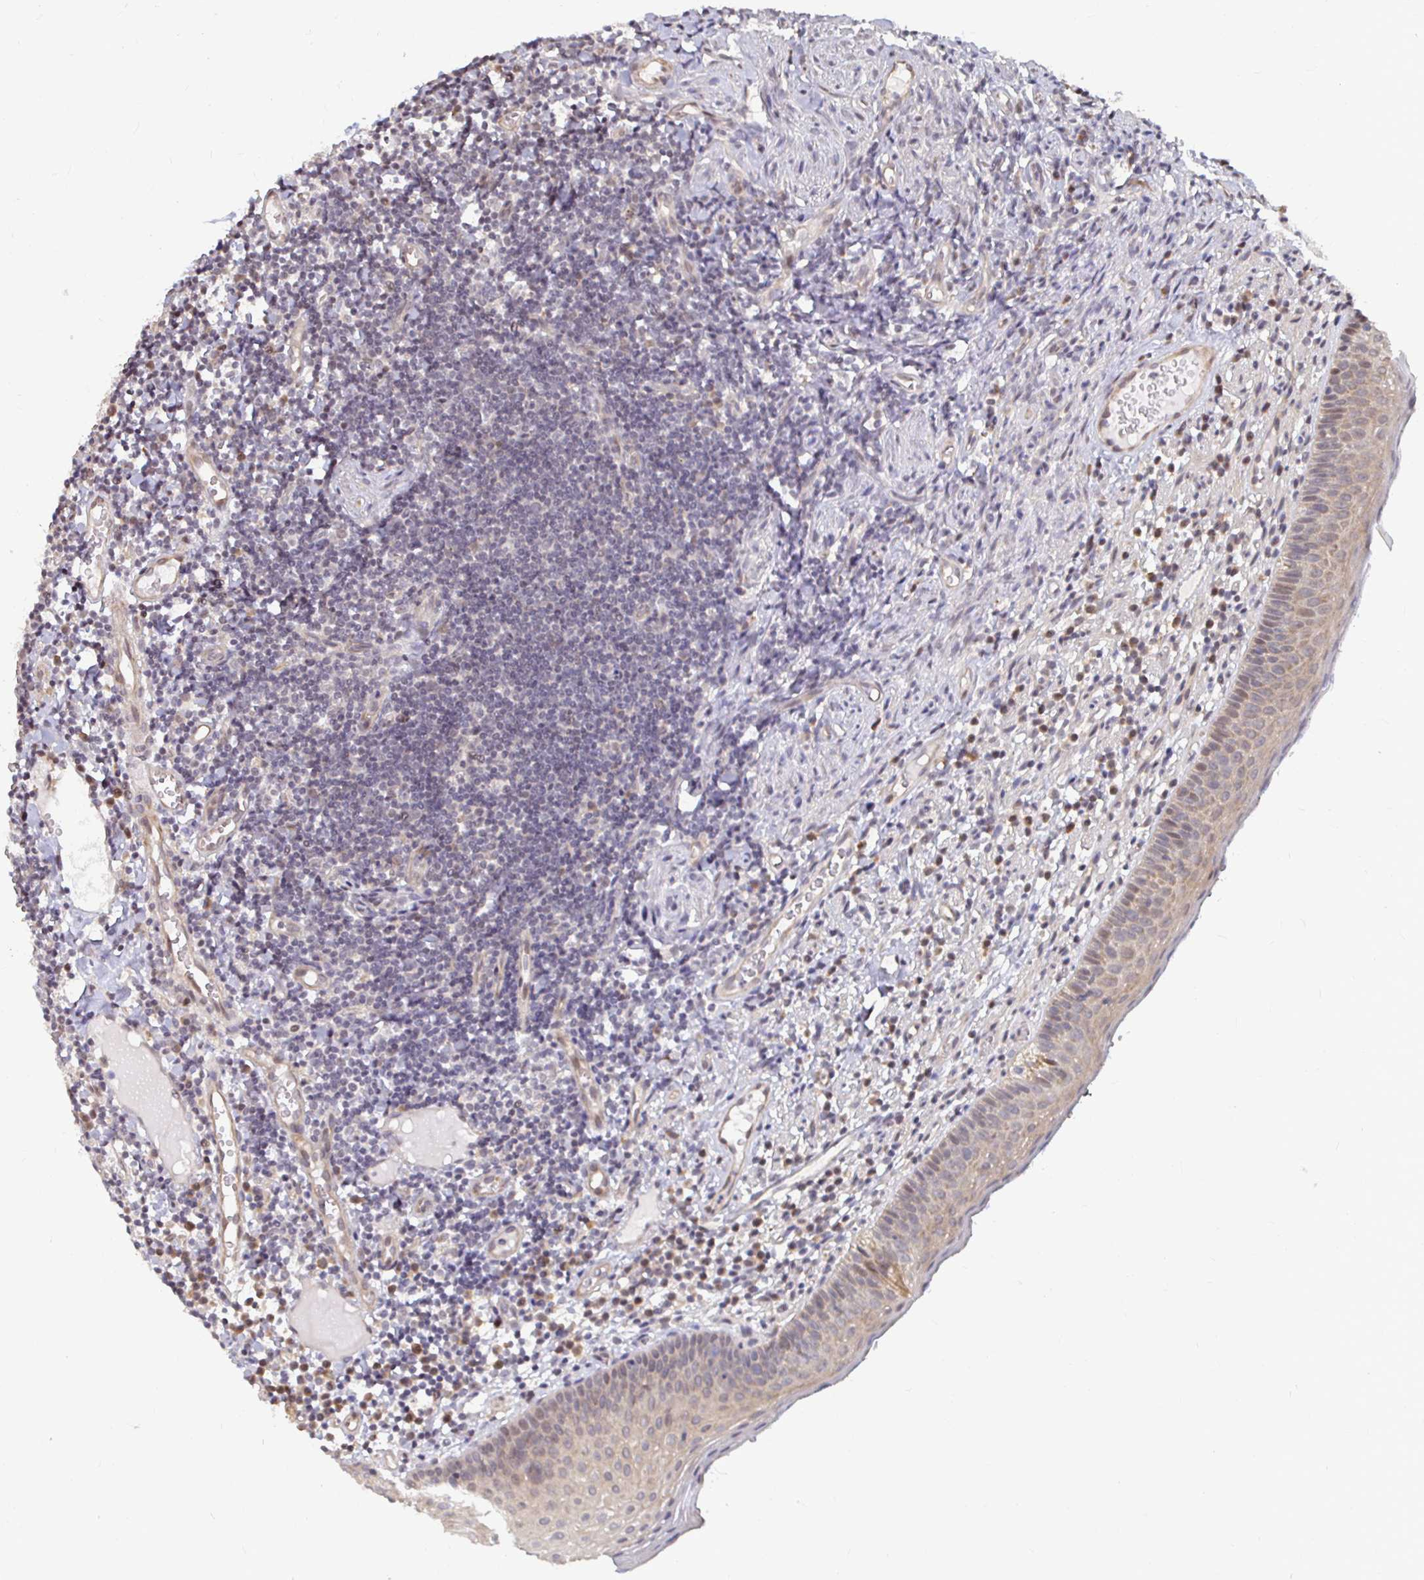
{"staining": {"intensity": "weak", "quantity": "25%-75%", "location": "cytoplasmic/membranous"}, "tissue": "oral mucosa", "cell_type": "Squamous epithelial cells", "image_type": "normal", "snomed": [{"axis": "morphology", "description": "Normal tissue, NOS"}, {"axis": "morphology", "description": "Squamous cell carcinoma, NOS"}, {"axis": "topography", "description": "Oral tissue"}, {"axis": "topography", "description": "Head-Neck"}], "caption": "About 25%-75% of squamous epithelial cells in unremarkable human oral mucosa display weak cytoplasmic/membranous protein staining as visualized by brown immunohistochemical staining.", "gene": "CAPN11", "patient": {"sex": "male", "age": 58}}